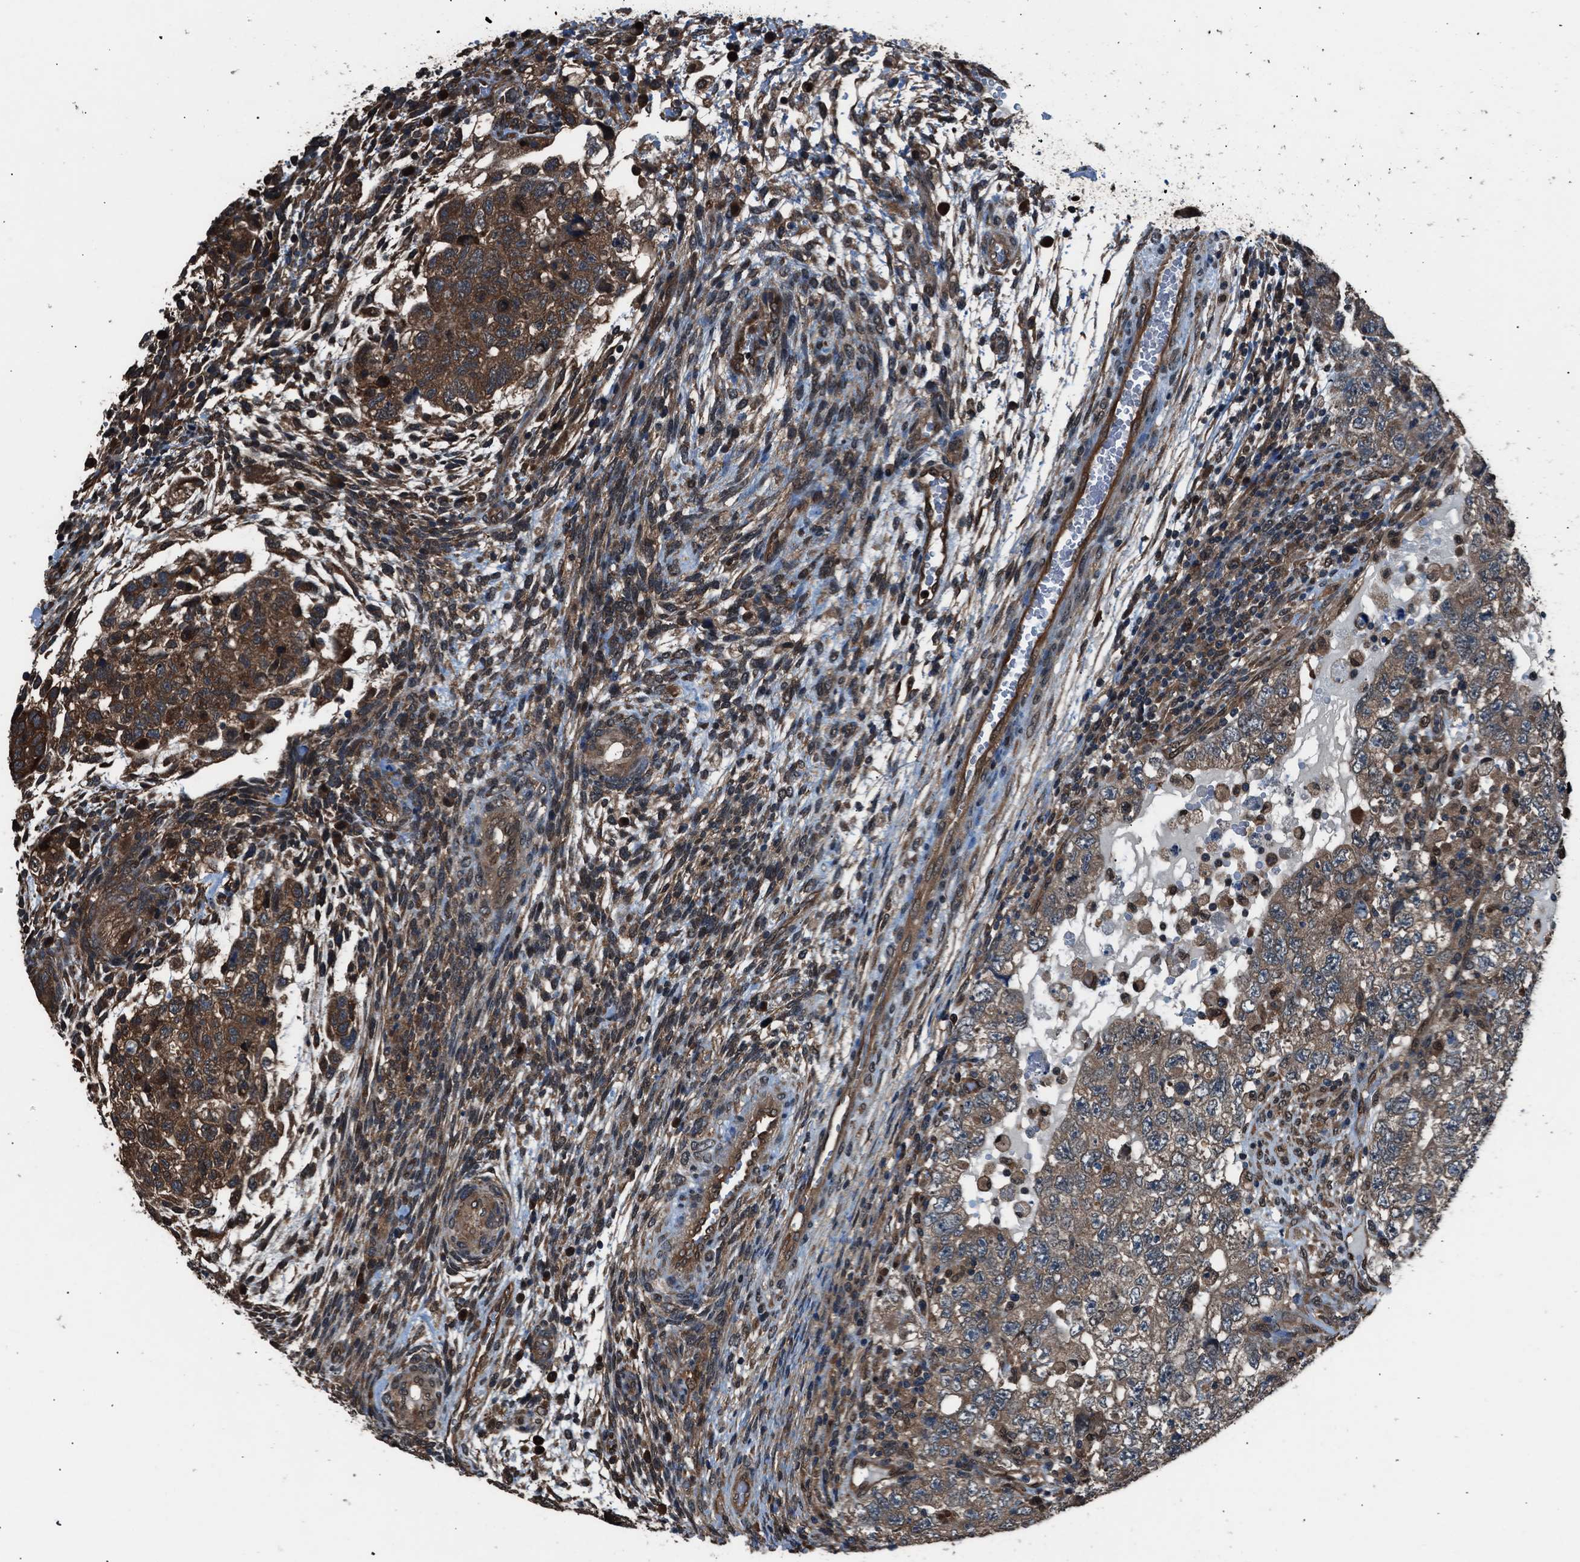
{"staining": {"intensity": "moderate", "quantity": ">75%", "location": "cytoplasmic/membranous"}, "tissue": "testis cancer", "cell_type": "Tumor cells", "image_type": "cancer", "snomed": [{"axis": "morphology", "description": "Carcinoma, Embryonal, NOS"}, {"axis": "topography", "description": "Testis"}], "caption": "Protein staining shows moderate cytoplasmic/membranous expression in approximately >75% of tumor cells in testis cancer.", "gene": "YWHAG", "patient": {"sex": "male", "age": 36}}